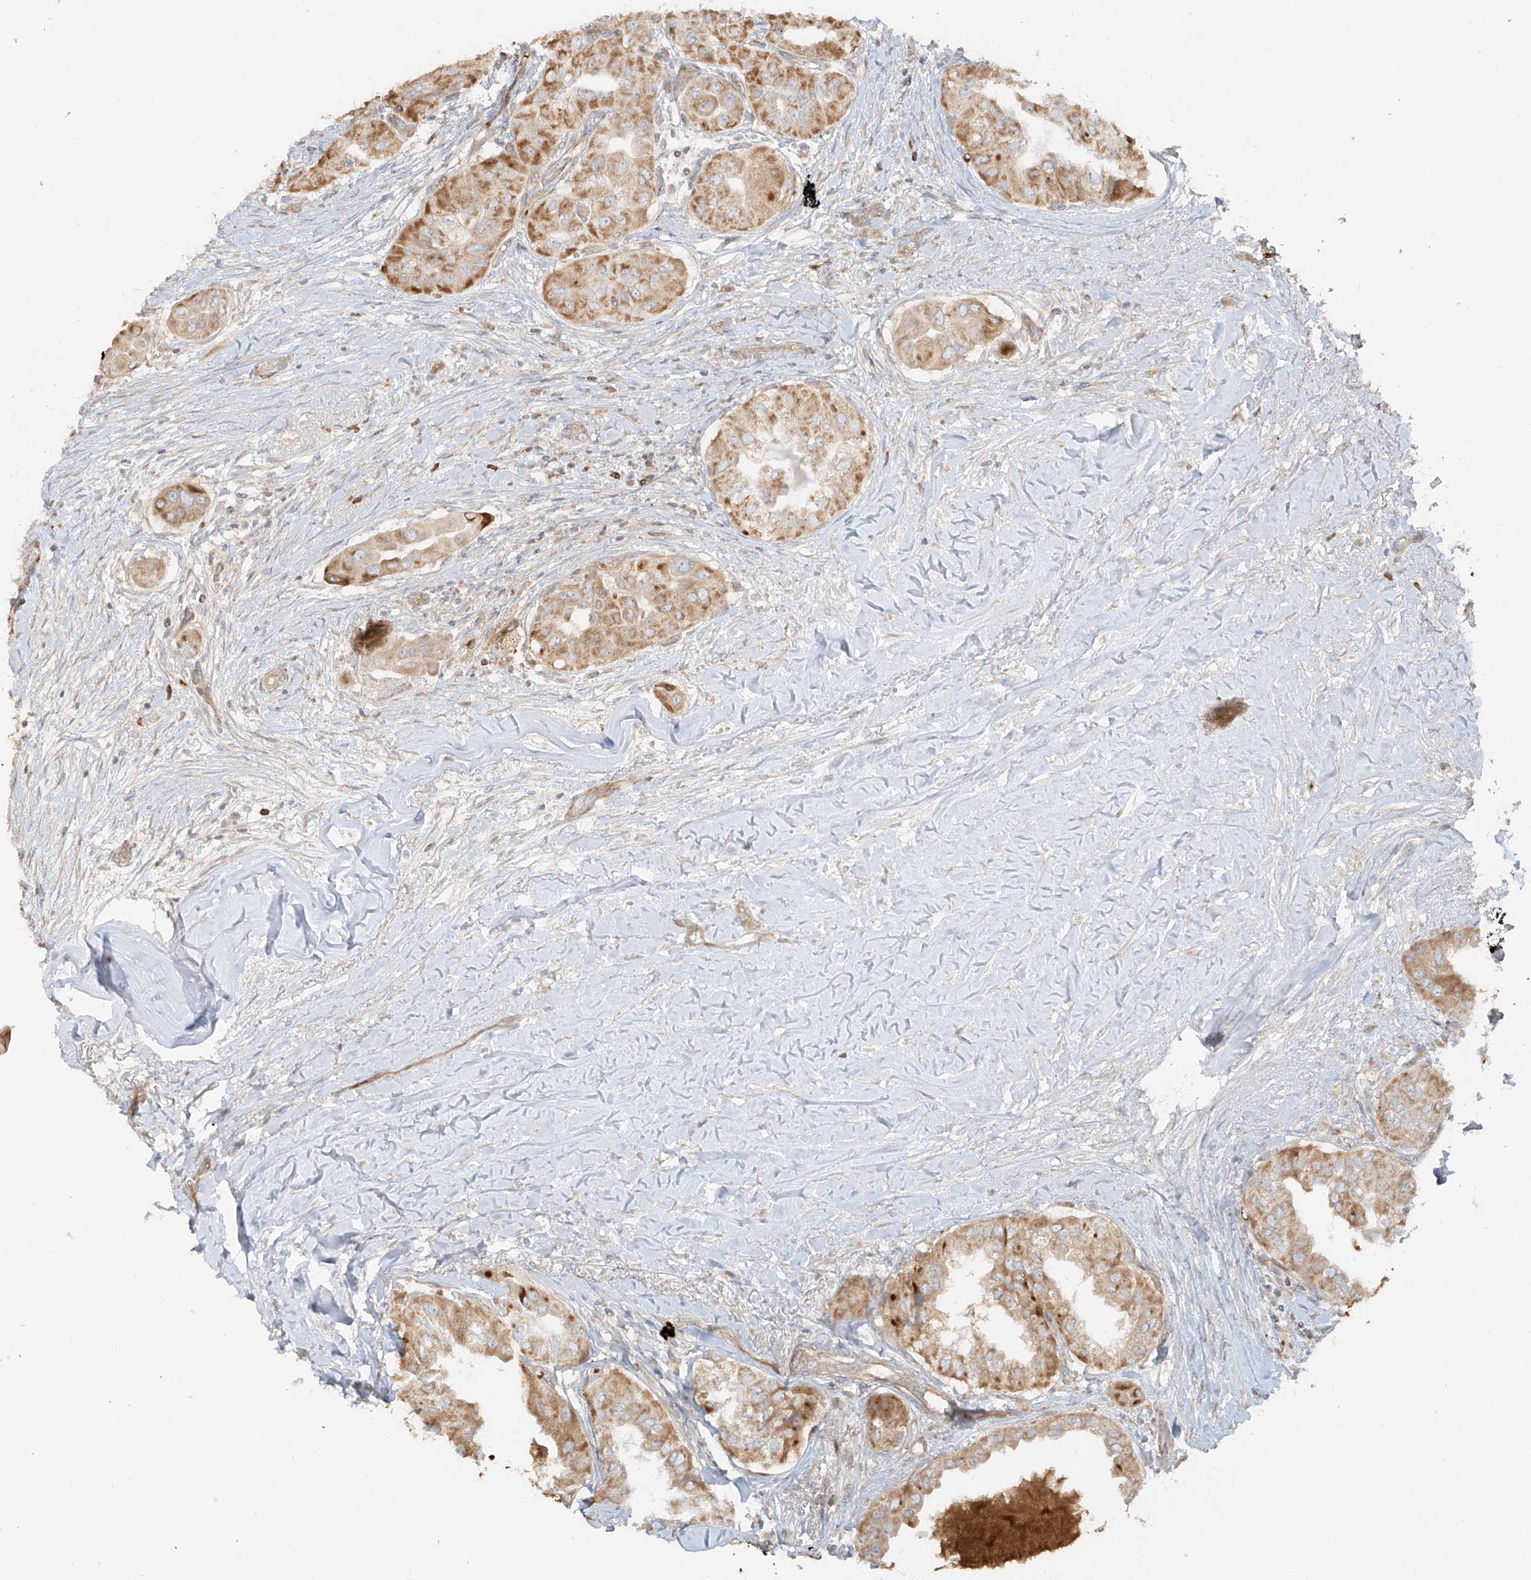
{"staining": {"intensity": "moderate", "quantity": ">75%", "location": "cytoplasmic/membranous"}, "tissue": "thyroid cancer", "cell_type": "Tumor cells", "image_type": "cancer", "snomed": [{"axis": "morphology", "description": "Papillary adenocarcinoma, NOS"}, {"axis": "topography", "description": "Thyroid gland"}], "caption": "The histopathology image displays staining of thyroid cancer (papillary adenocarcinoma), revealing moderate cytoplasmic/membranous protein positivity (brown color) within tumor cells.", "gene": "MIPEP", "patient": {"sex": "female", "age": 59}}